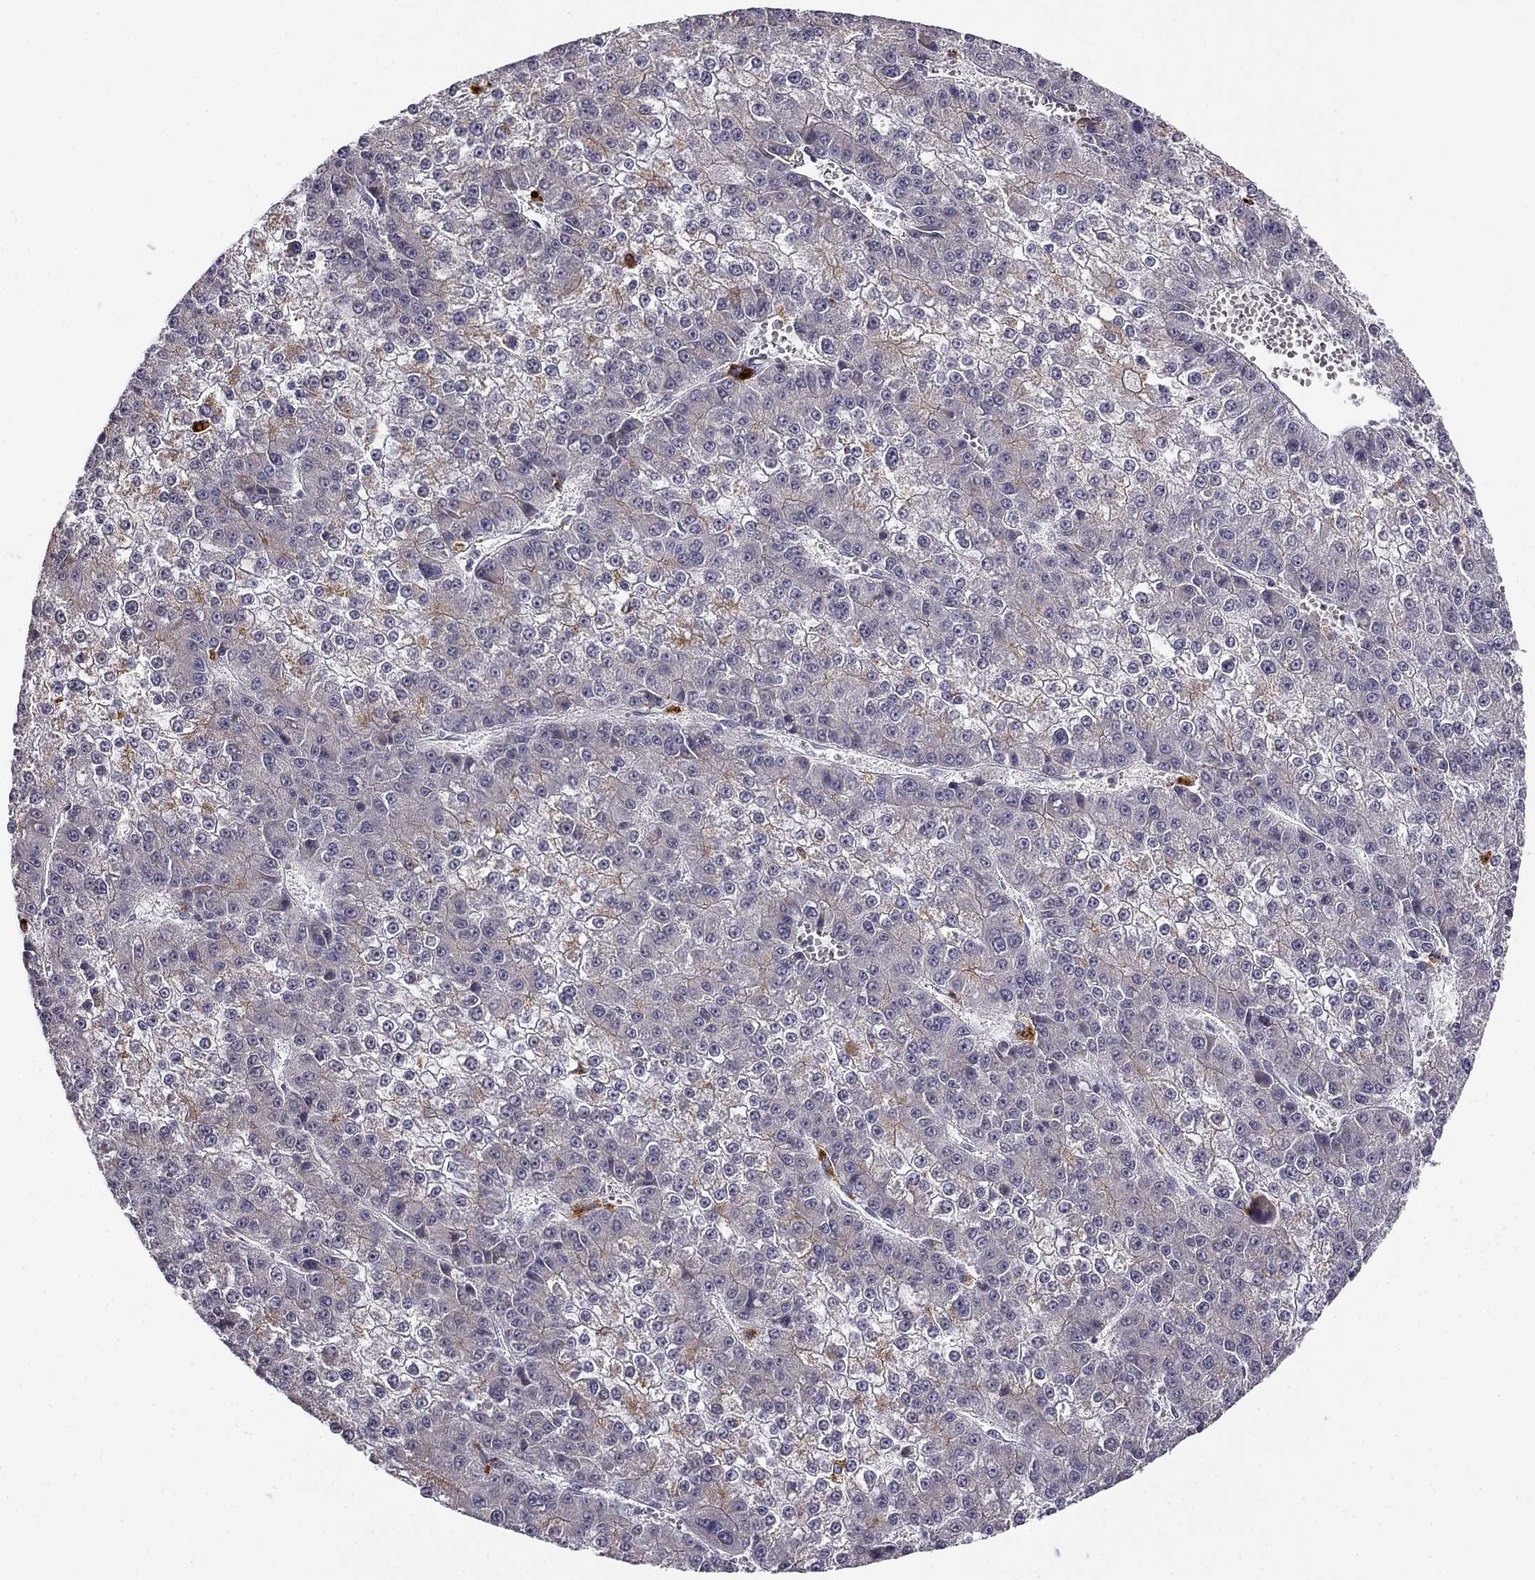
{"staining": {"intensity": "moderate", "quantity": "<25%", "location": "cytoplasmic/membranous"}, "tissue": "liver cancer", "cell_type": "Tumor cells", "image_type": "cancer", "snomed": [{"axis": "morphology", "description": "Carcinoma, Hepatocellular, NOS"}, {"axis": "topography", "description": "Liver"}], "caption": "This image displays immunohistochemistry (IHC) staining of liver cancer (hepatocellular carcinoma), with low moderate cytoplasmic/membranous staining in approximately <25% of tumor cells.", "gene": "CNR1", "patient": {"sex": "female", "age": 73}}